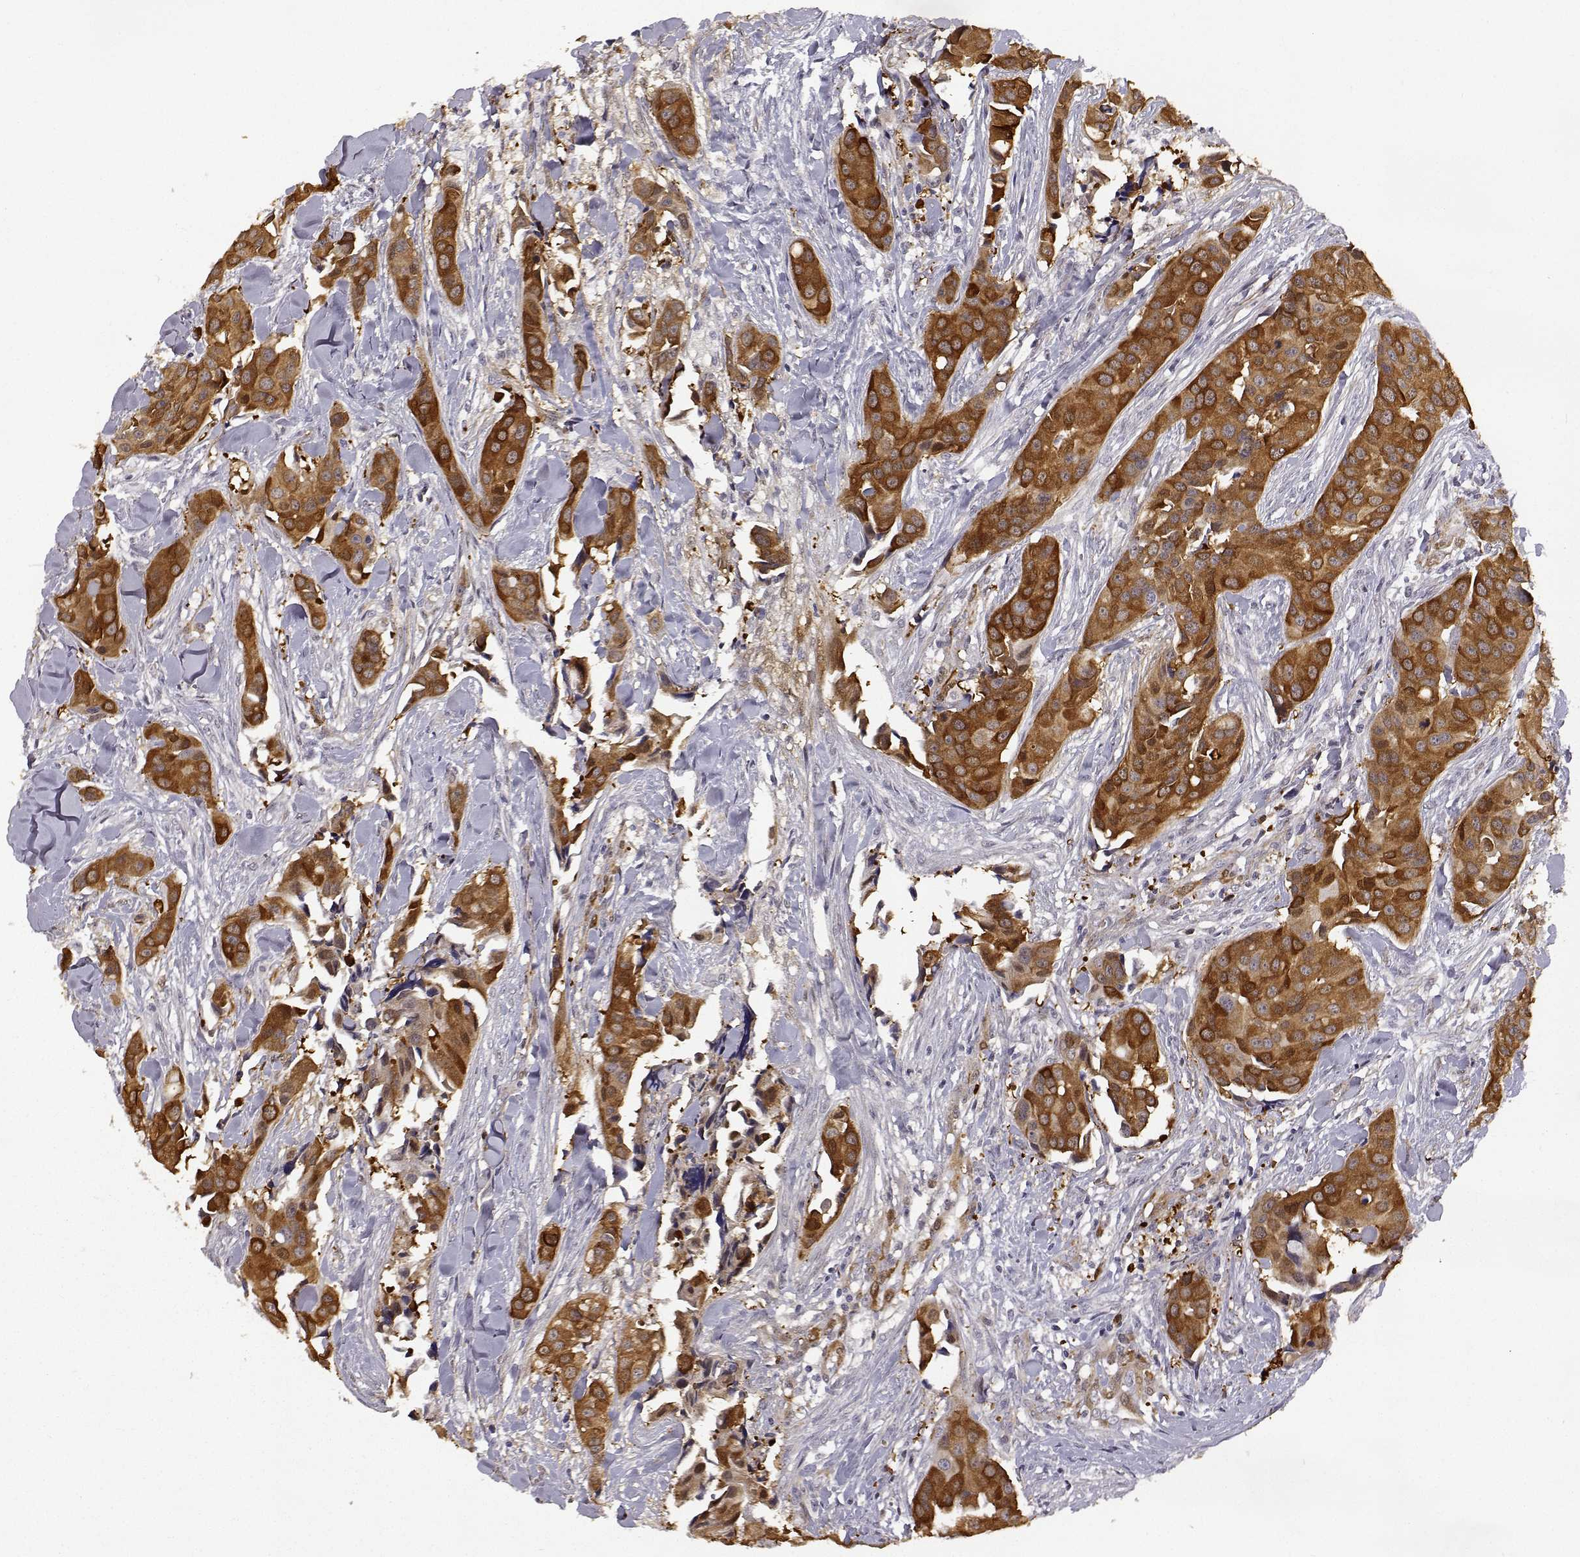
{"staining": {"intensity": "strong", "quantity": ">75%", "location": "cytoplasmic/membranous"}, "tissue": "head and neck cancer", "cell_type": "Tumor cells", "image_type": "cancer", "snomed": [{"axis": "morphology", "description": "Adenocarcinoma, NOS"}, {"axis": "topography", "description": "Head-Neck"}], "caption": "Tumor cells show strong cytoplasmic/membranous positivity in about >75% of cells in head and neck adenocarcinoma. The staining is performed using DAB brown chromogen to label protein expression. The nuclei are counter-stained blue using hematoxylin.", "gene": "PHGDH", "patient": {"sex": "male", "age": 76}}